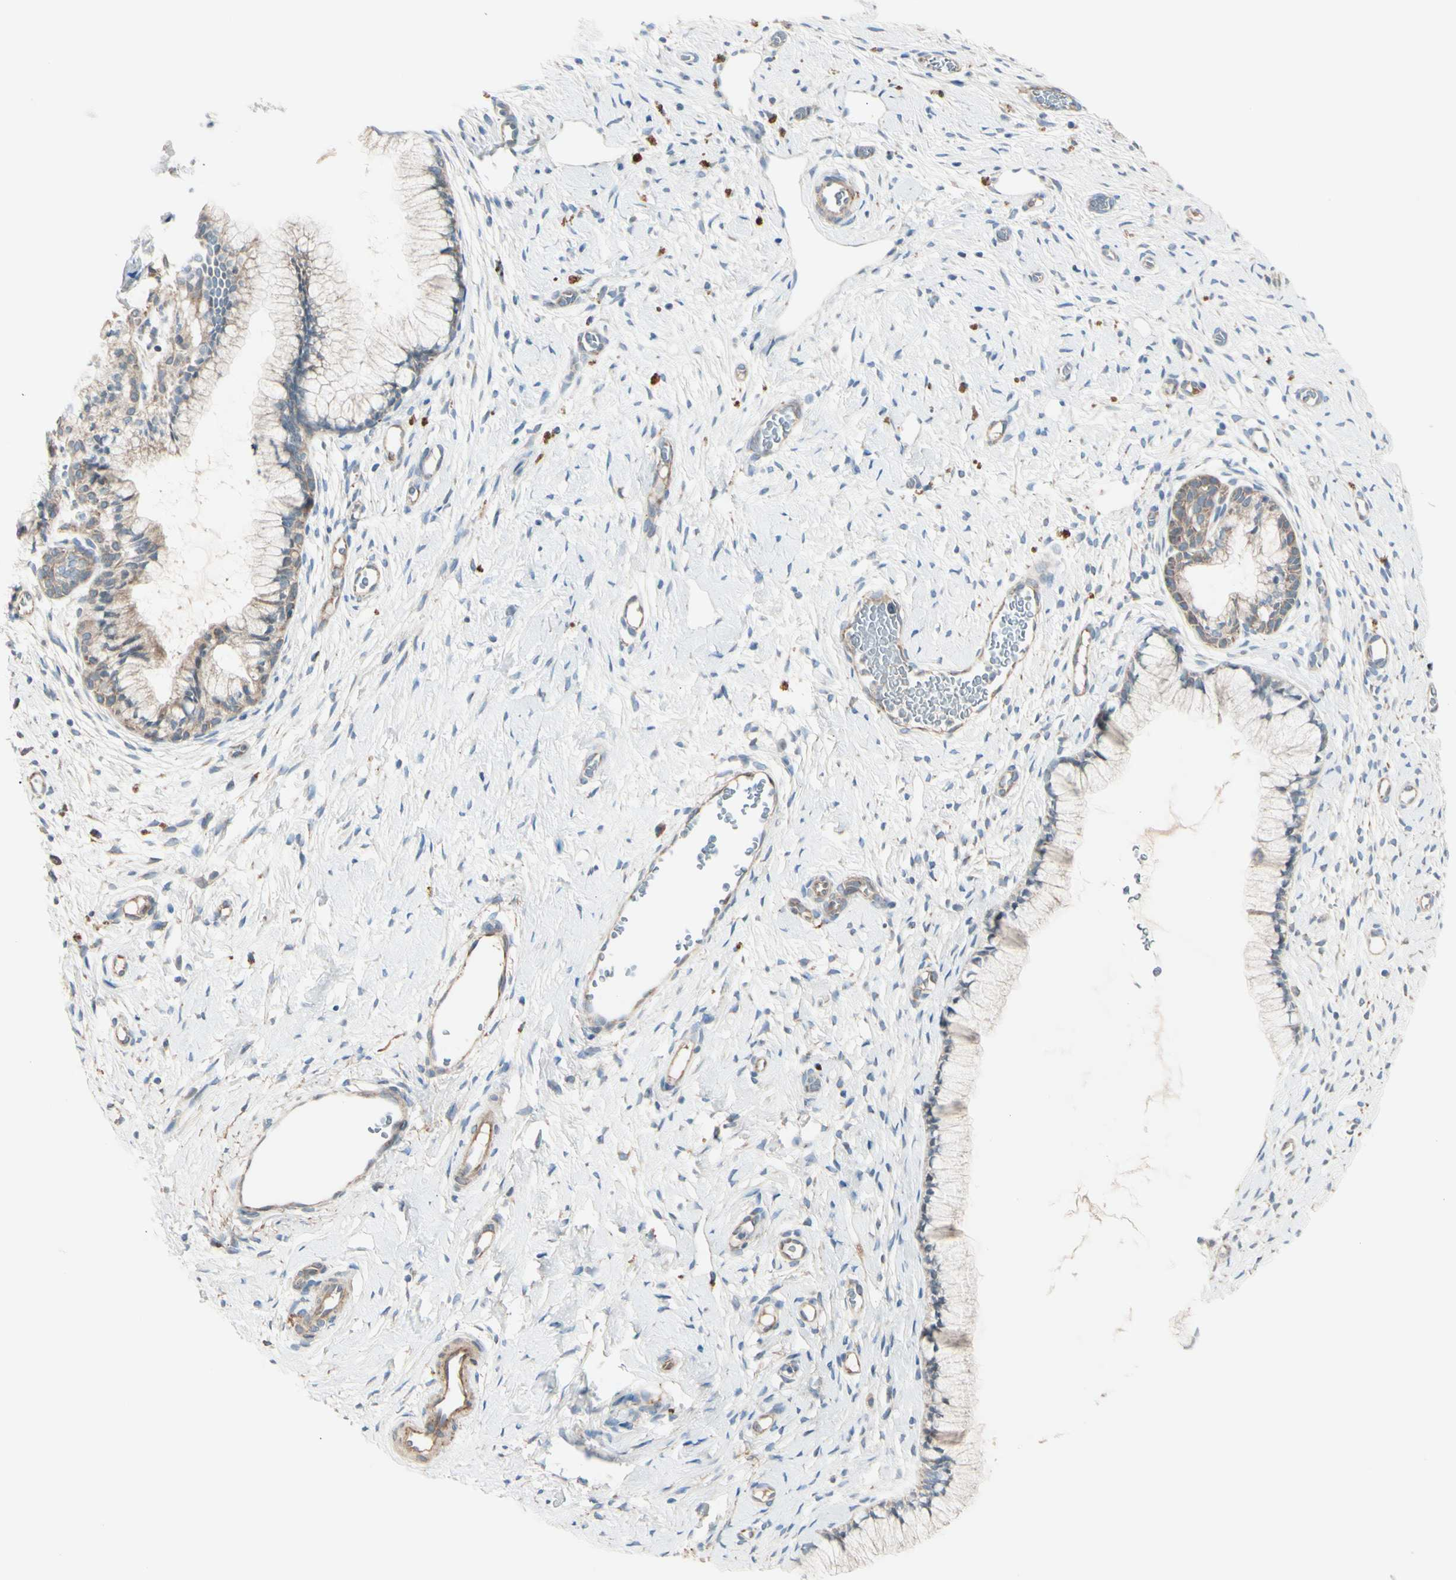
{"staining": {"intensity": "weak", "quantity": ">75%", "location": "cytoplasmic/membranous"}, "tissue": "cervix", "cell_type": "Glandular cells", "image_type": "normal", "snomed": [{"axis": "morphology", "description": "Normal tissue, NOS"}, {"axis": "topography", "description": "Cervix"}], "caption": "Weak cytoplasmic/membranous expression for a protein is present in about >75% of glandular cells of benign cervix using IHC.", "gene": "EPHA3", "patient": {"sex": "female", "age": 65}}